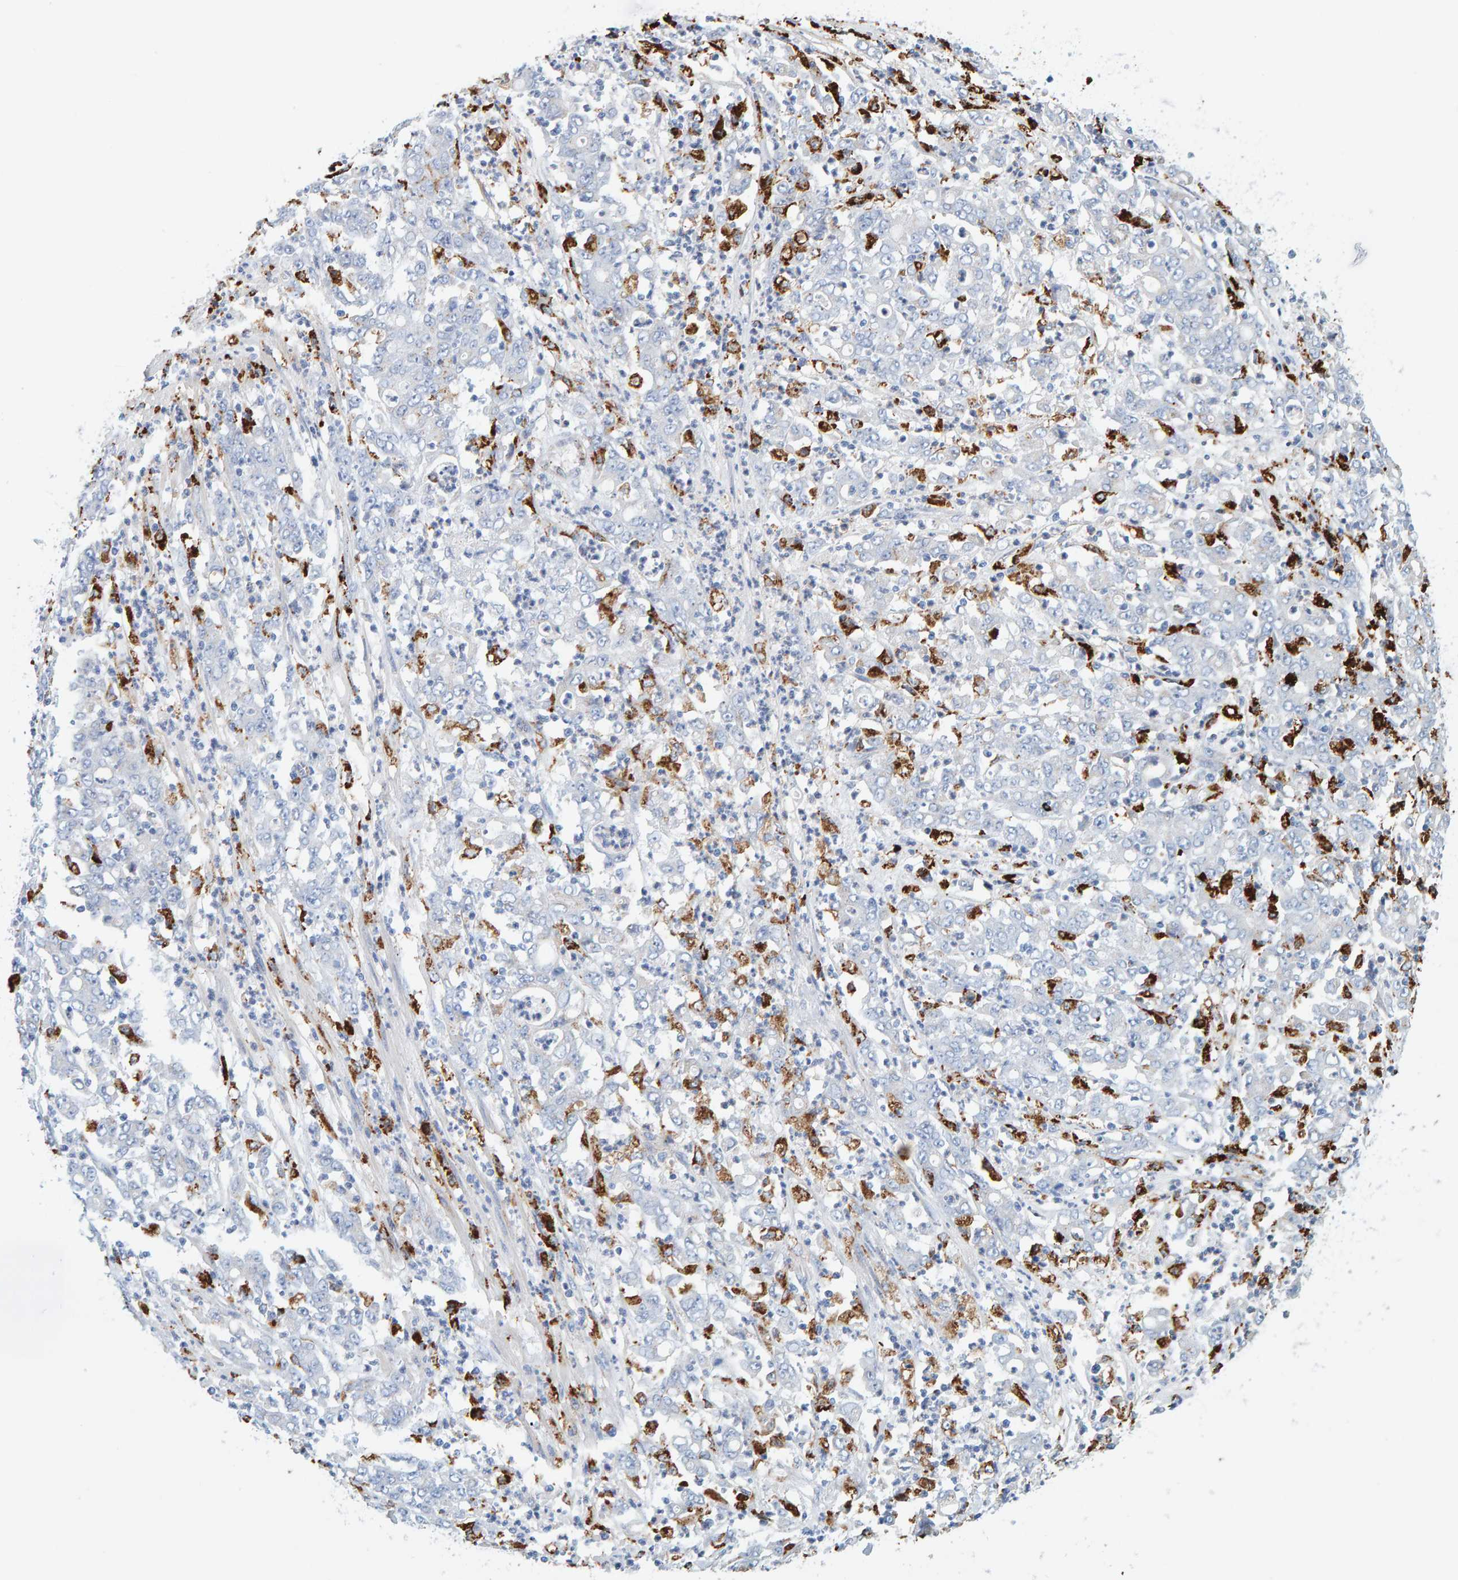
{"staining": {"intensity": "negative", "quantity": "none", "location": "none"}, "tissue": "stomach cancer", "cell_type": "Tumor cells", "image_type": "cancer", "snomed": [{"axis": "morphology", "description": "Adenocarcinoma, NOS"}, {"axis": "topography", "description": "Stomach, lower"}], "caption": "This is an immunohistochemistry (IHC) image of adenocarcinoma (stomach). There is no positivity in tumor cells.", "gene": "BIN3", "patient": {"sex": "female", "age": 71}}